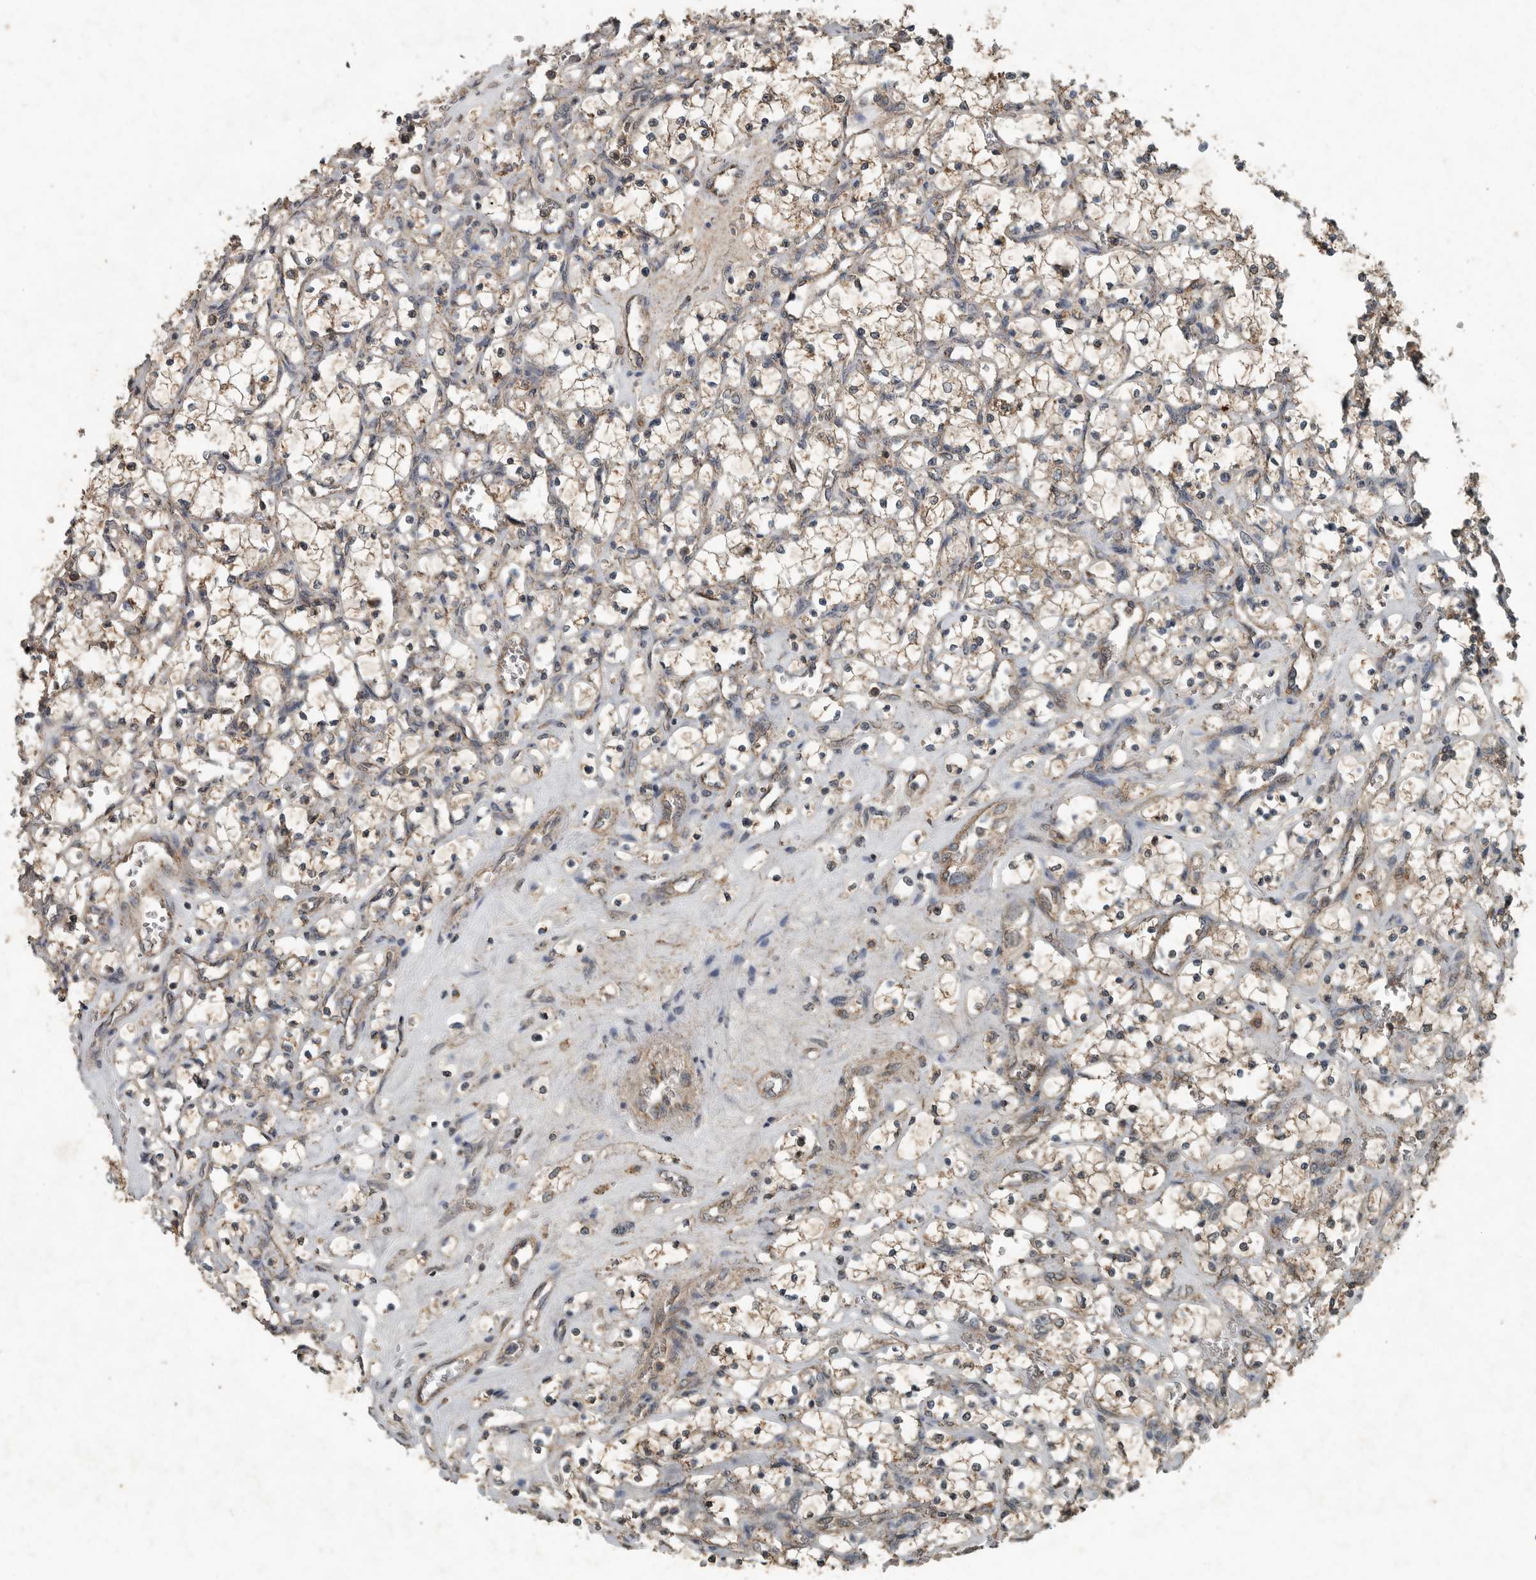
{"staining": {"intensity": "weak", "quantity": ">75%", "location": "cytoplasmic/membranous"}, "tissue": "renal cancer", "cell_type": "Tumor cells", "image_type": "cancer", "snomed": [{"axis": "morphology", "description": "Adenocarcinoma, NOS"}, {"axis": "topography", "description": "Kidney"}], "caption": "Weak cytoplasmic/membranous protein positivity is identified in about >75% of tumor cells in adenocarcinoma (renal).", "gene": "IL6ST", "patient": {"sex": "female", "age": 69}}